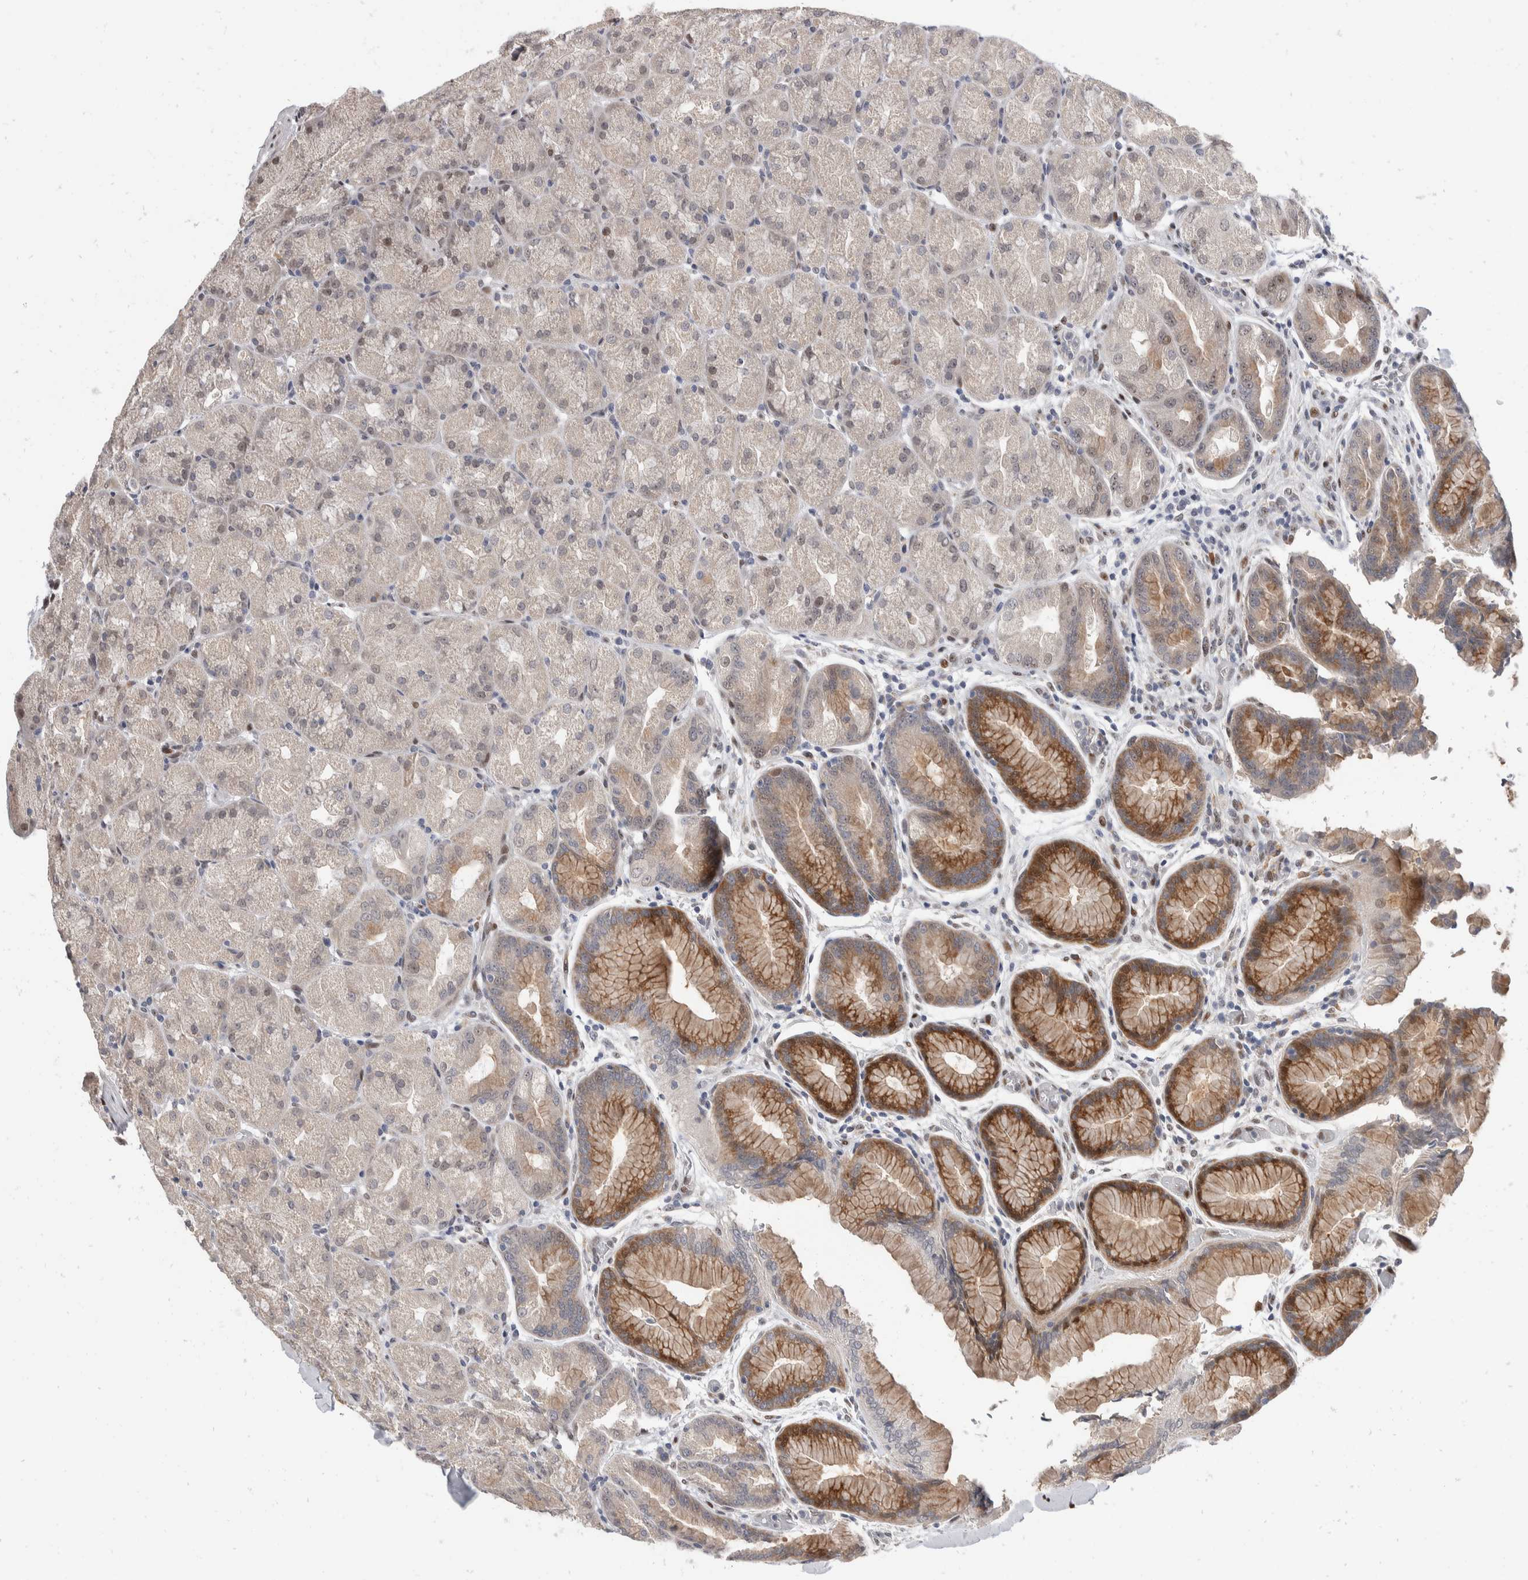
{"staining": {"intensity": "moderate", "quantity": "25%-75%", "location": "cytoplasmic/membranous,nuclear"}, "tissue": "stomach", "cell_type": "Glandular cells", "image_type": "normal", "snomed": [{"axis": "morphology", "description": "Normal tissue, NOS"}, {"axis": "topography", "description": "Stomach, upper"}, {"axis": "topography", "description": "Stomach"}], "caption": "IHC of benign stomach shows medium levels of moderate cytoplasmic/membranous,nuclear staining in about 25%-75% of glandular cells.", "gene": "ZNF703", "patient": {"sex": "male", "age": 48}}